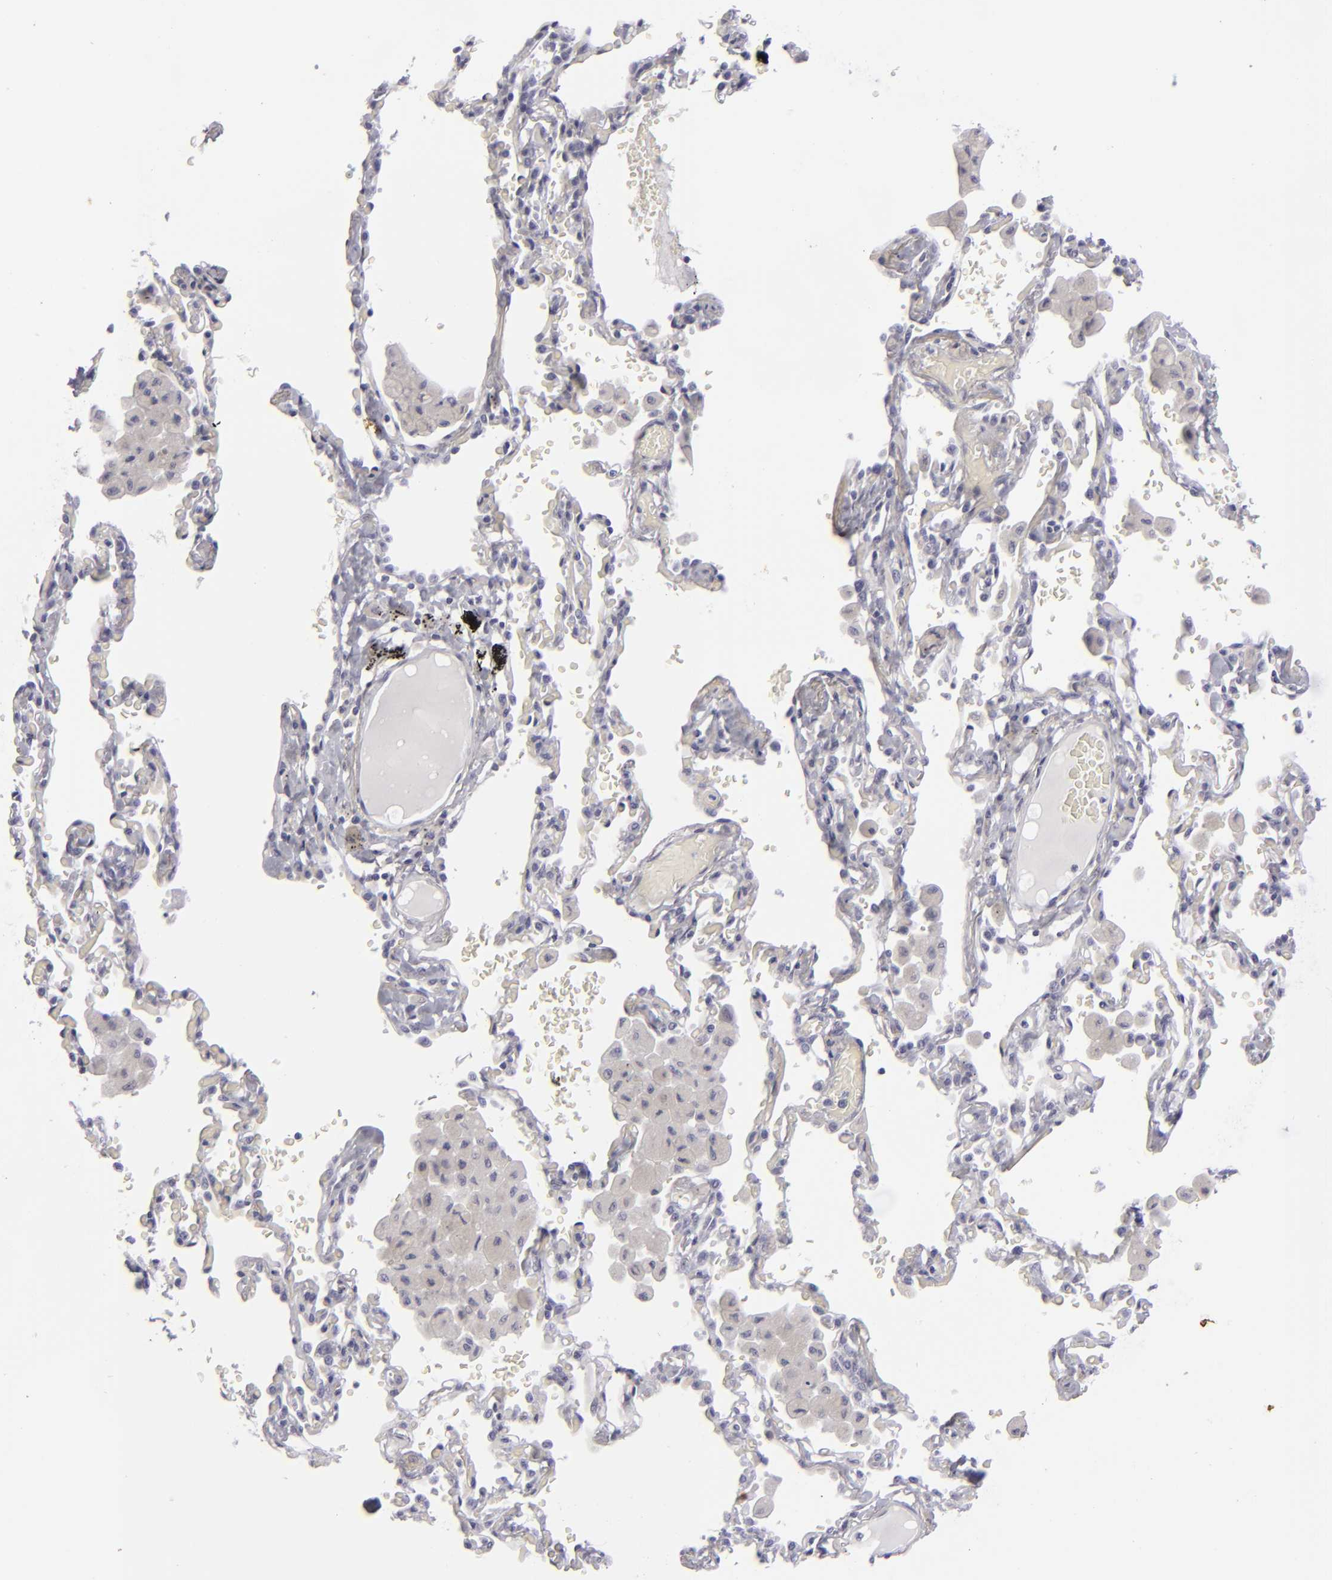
{"staining": {"intensity": "negative", "quantity": "none", "location": "none"}, "tissue": "bronchus", "cell_type": "Respiratory epithelial cells", "image_type": "normal", "snomed": [{"axis": "morphology", "description": "Normal tissue, NOS"}, {"axis": "morphology", "description": "Squamous cell carcinoma, NOS"}, {"axis": "topography", "description": "Bronchus"}, {"axis": "topography", "description": "Lung"}], "caption": "Immunohistochemistry (IHC) histopathology image of normal bronchus: human bronchus stained with DAB (3,3'-diaminobenzidine) displays no significant protein positivity in respiratory epithelial cells.", "gene": "KRT1", "patient": {"sex": "female", "age": 47}}